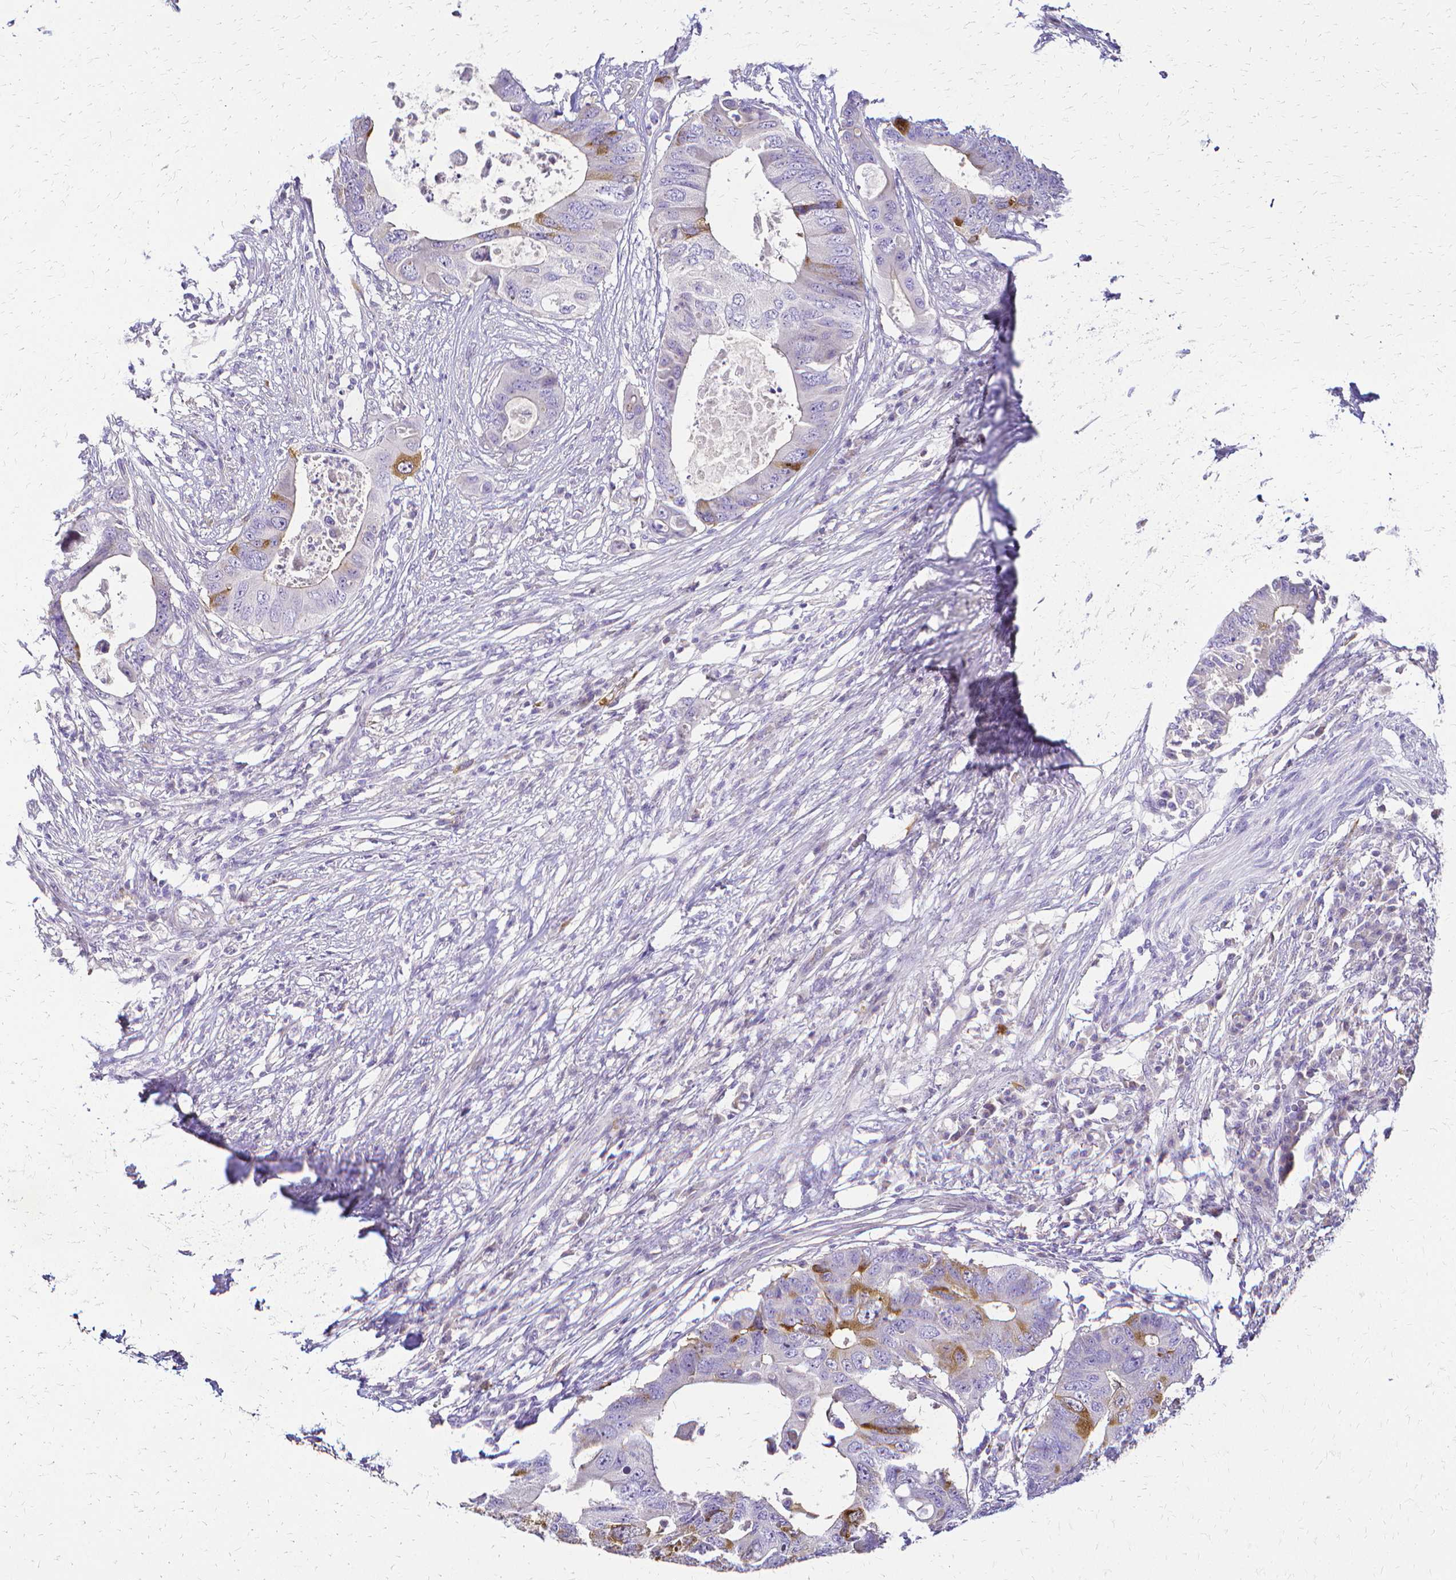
{"staining": {"intensity": "moderate", "quantity": "<25%", "location": "cytoplasmic/membranous"}, "tissue": "colorectal cancer", "cell_type": "Tumor cells", "image_type": "cancer", "snomed": [{"axis": "morphology", "description": "Adenocarcinoma, NOS"}, {"axis": "topography", "description": "Colon"}], "caption": "There is low levels of moderate cytoplasmic/membranous positivity in tumor cells of colorectal cancer (adenocarcinoma), as demonstrated by immunohistochemical staining (brown color).", "gene": "CCNB1", "patient": {"sex": "male", "age": 71}}